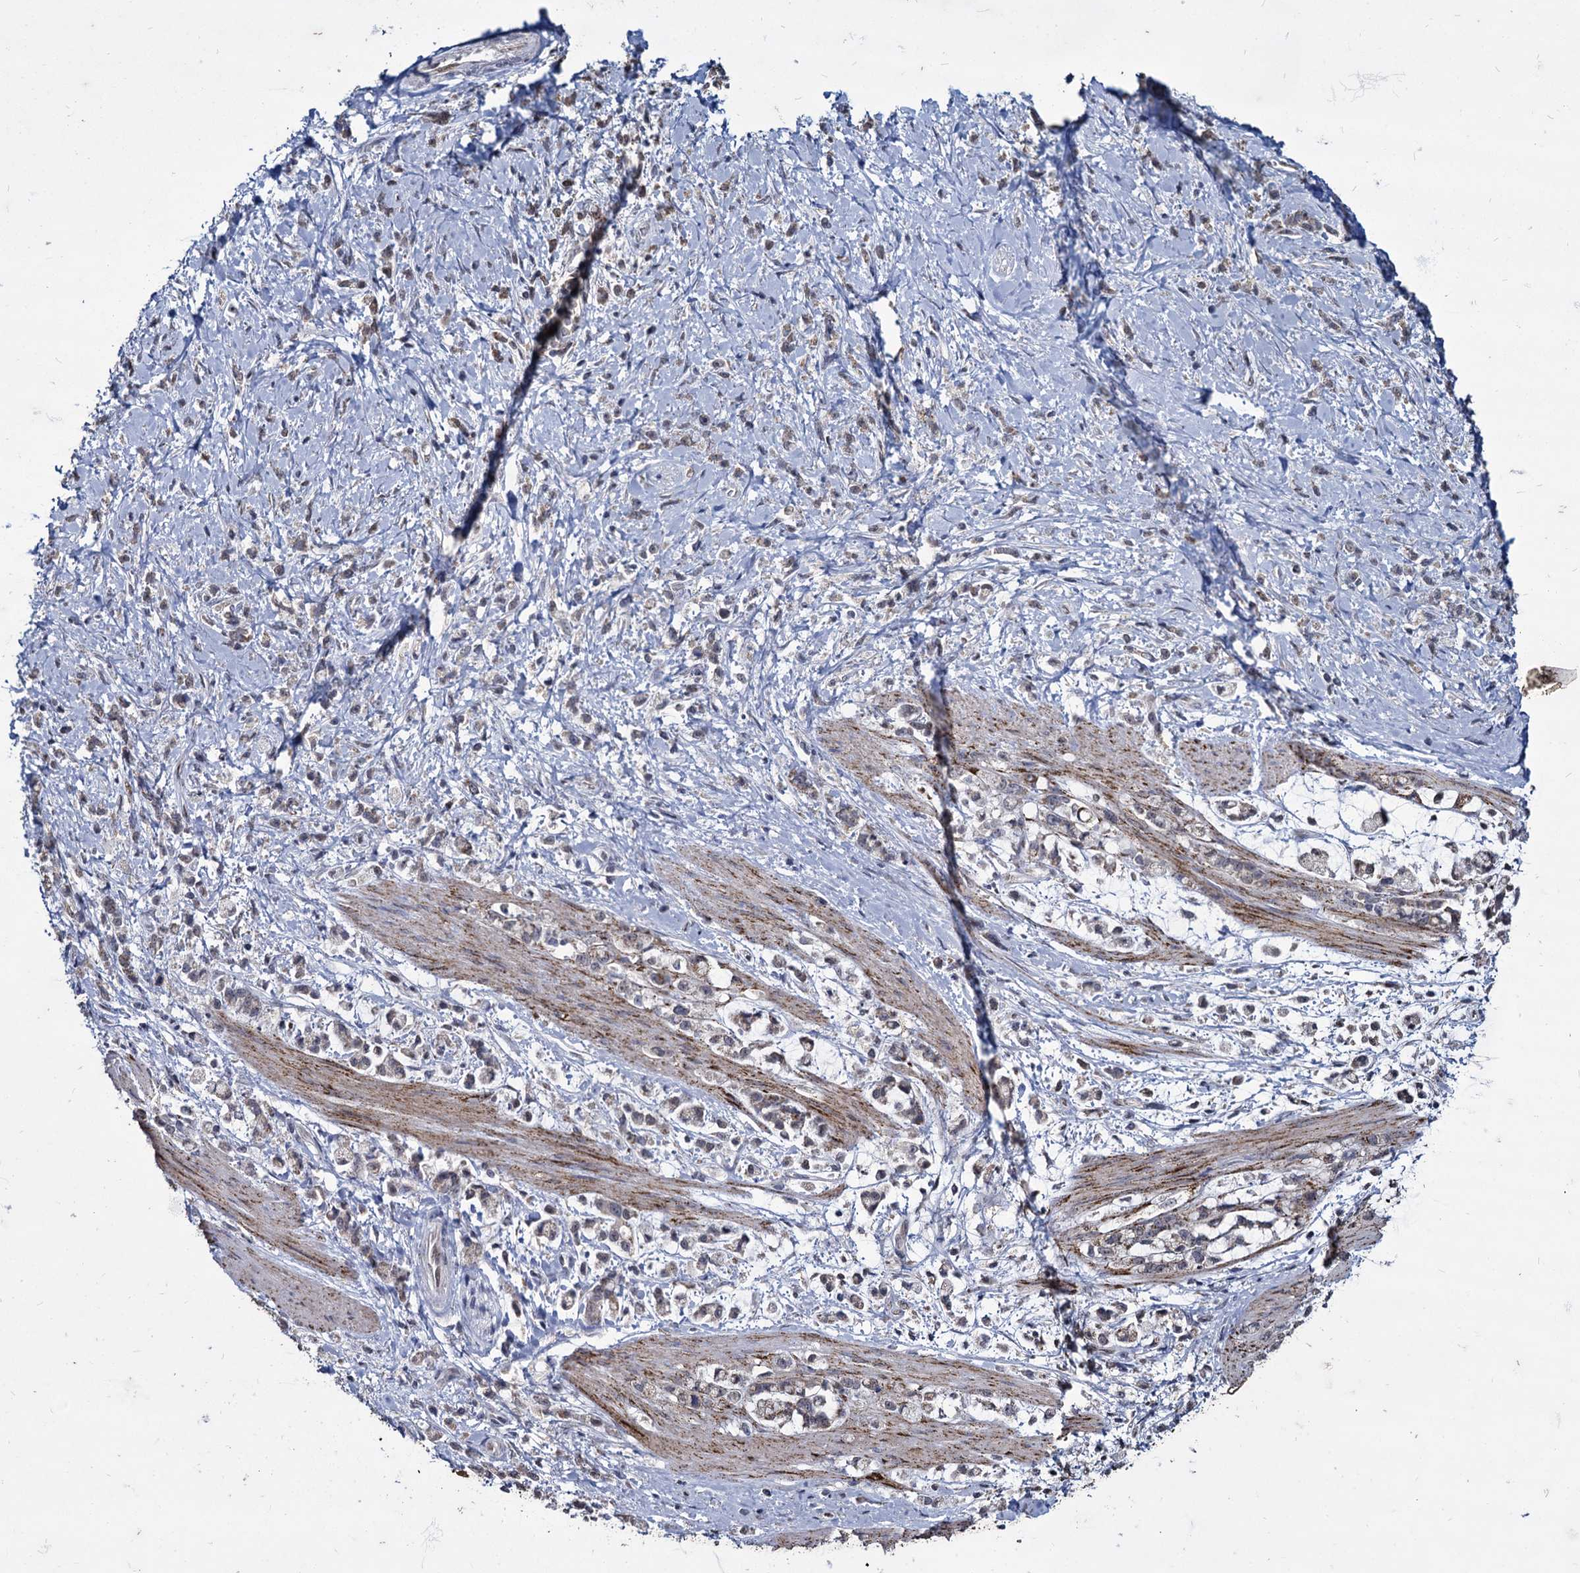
{"staining": {"intensity": "weak", "quantity": ">75%", "location": "cytoplasmic/membranous"}, "tissue": "stomach cancer", "cell_type": "Tumor cells", "image_type": "cancer", "snomed": [{"axis": "morphology", "description": "Adenocarcinoma, NOS"}, {"axis": "topography", "description": "Stomach"}], "caption": "Stomach cancer (adenocarcinoma) tissue reveals weak cytoplasmic/membranous staining in approximately >75% of tumor cells, visualized by immunohistochemistry.", "gene": "RPUSD4", "patient": {"sex": "female", "age": 60}}